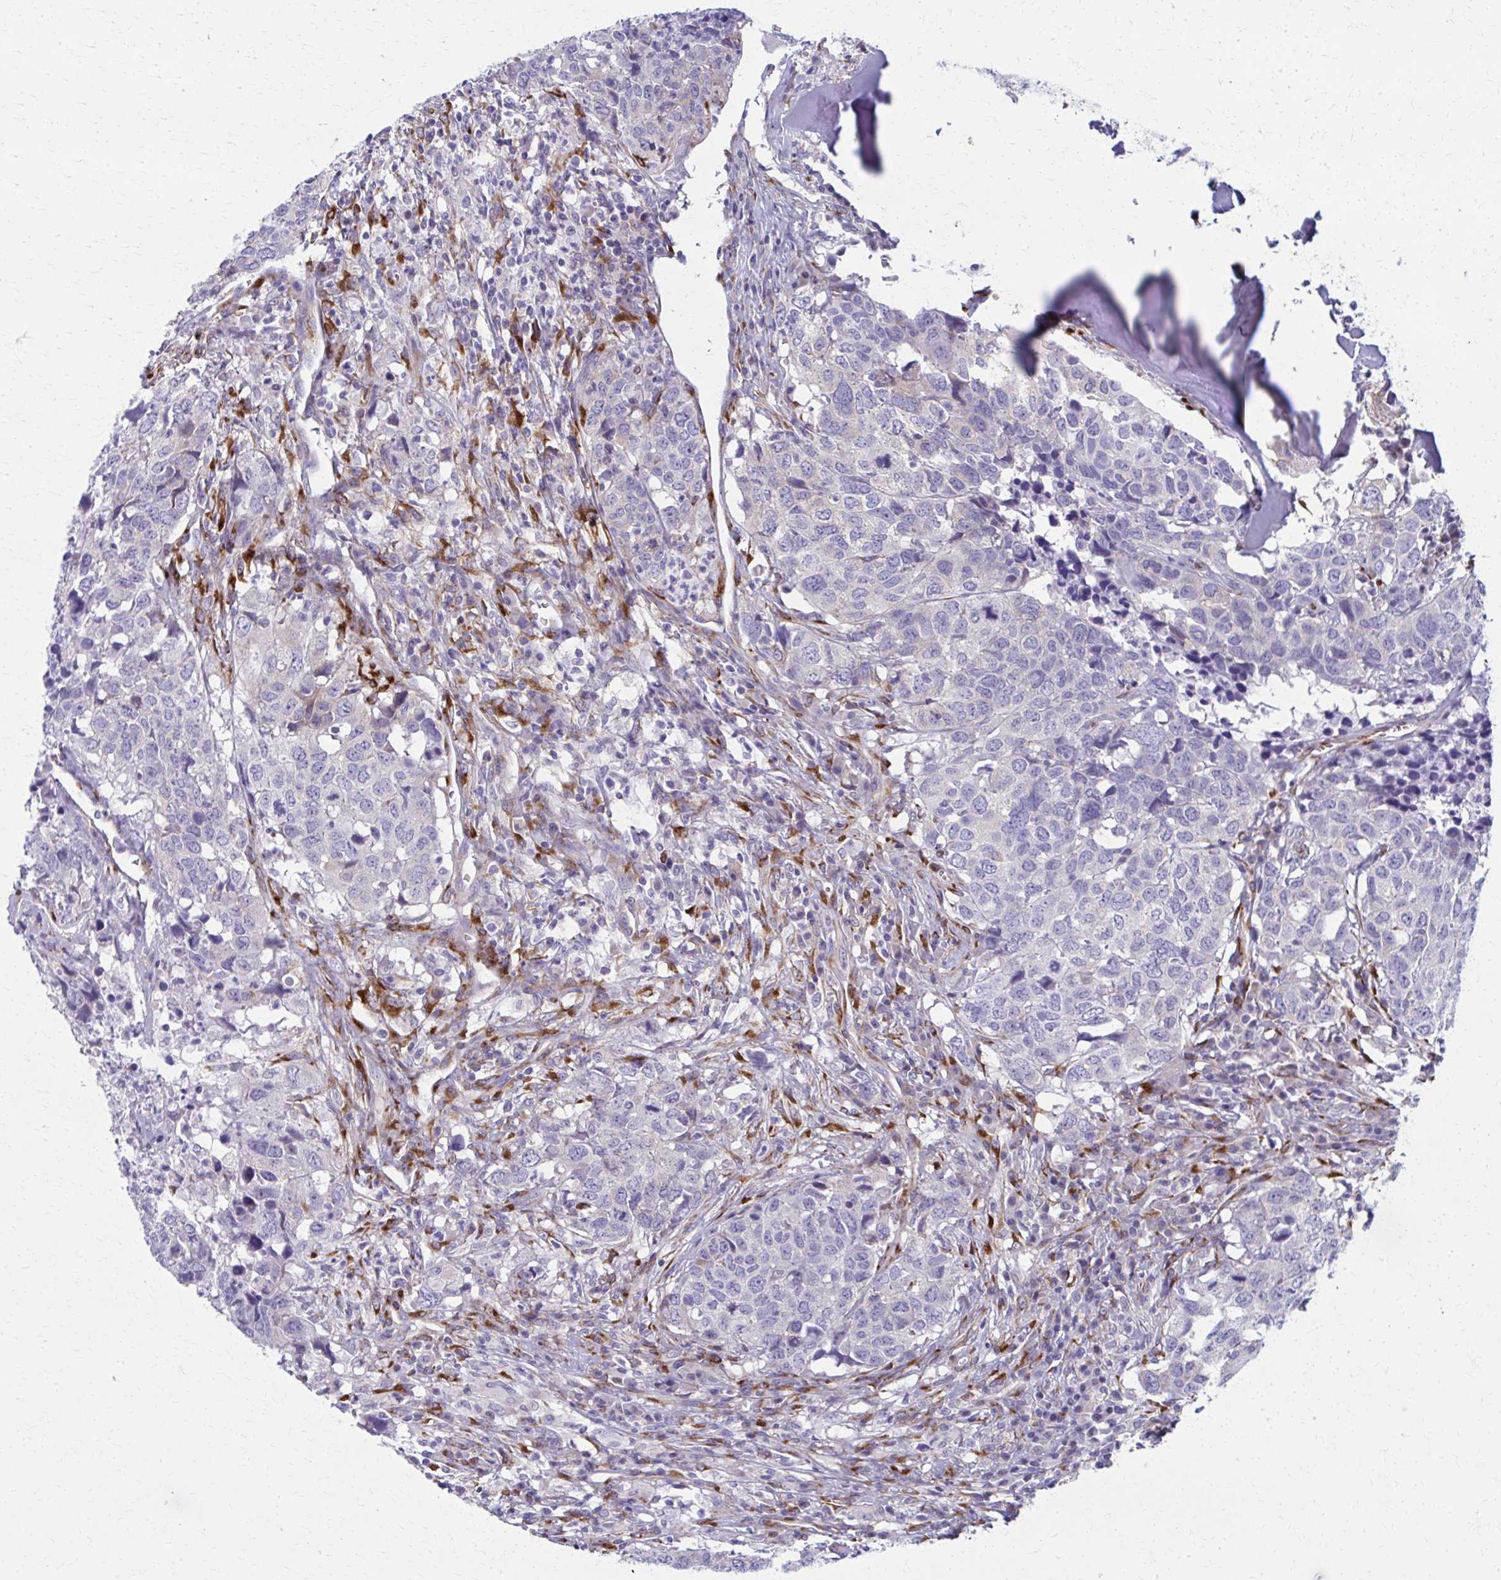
{"staining": {"intensity": "negative", "quantity": "none", "location": "none"}, "tissue": "head and neck cancer", "cell_type": "Tumor cells", "image_type": "cancer", "snomed": [{"axis": "morphology", "description": "Normal tissue, NOS"}, {"axis": "morphology", "description": "Squamous cell carcinoma, NOS"}, {"axis": "topography", "description": "Skeletal muscle"}, {"axis": "topography", "description": "Vascular tissue"}, {"axis": "topography", "description": "Peripheral nerve tissue"}, {"axis": "topography", "description": "Head-Neck"}], "caption": "Protein analysis of head and neck cancer demonstrates no significant positivity in tumor cells. (DAB (3,3'-diaminobenzidine) immunohistochemistry, high magnification).", "gene": "SPATS2L", "patient": {"sex": "male", "age": 66}}